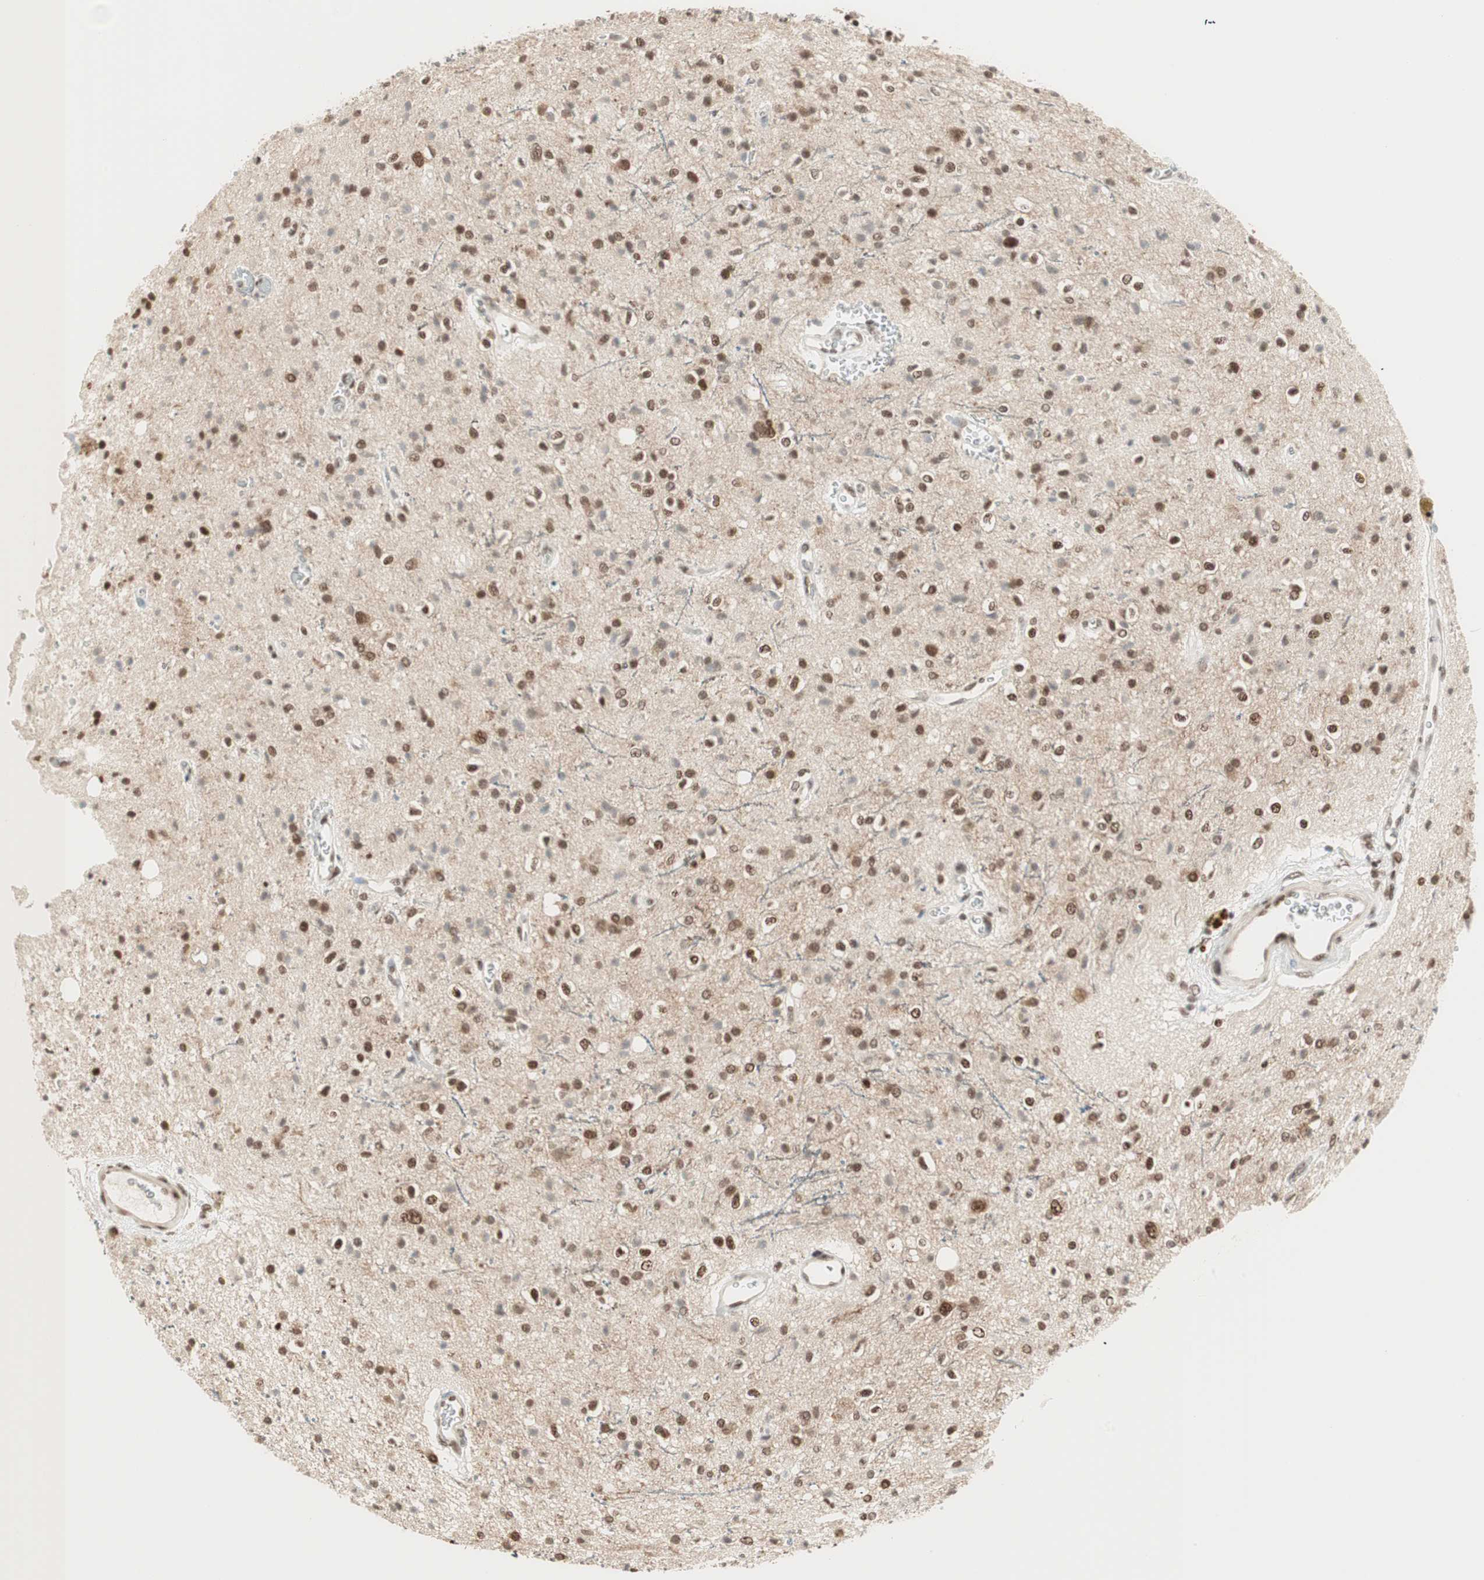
{"staining": {"intensity": "moderate", "quantity": ">75%", "location": "nuclear"}, "tissue": "glioma", "cell_type": "Tumor cells", "image_type": "cancer", "snomed": [{"axis": "morphology", "description": "Glioma, malignant, High grade"}, {"axis": "topography", "description": "Brain"}], "caption": "Malignant glioma (high-grade) stained for a protein (brown) demonstrates moderate nuclear positive staining in approximately >75% of tumor cells.", "gene": "SMARCE1", "patient": {"sex": "male", "age": 47}}